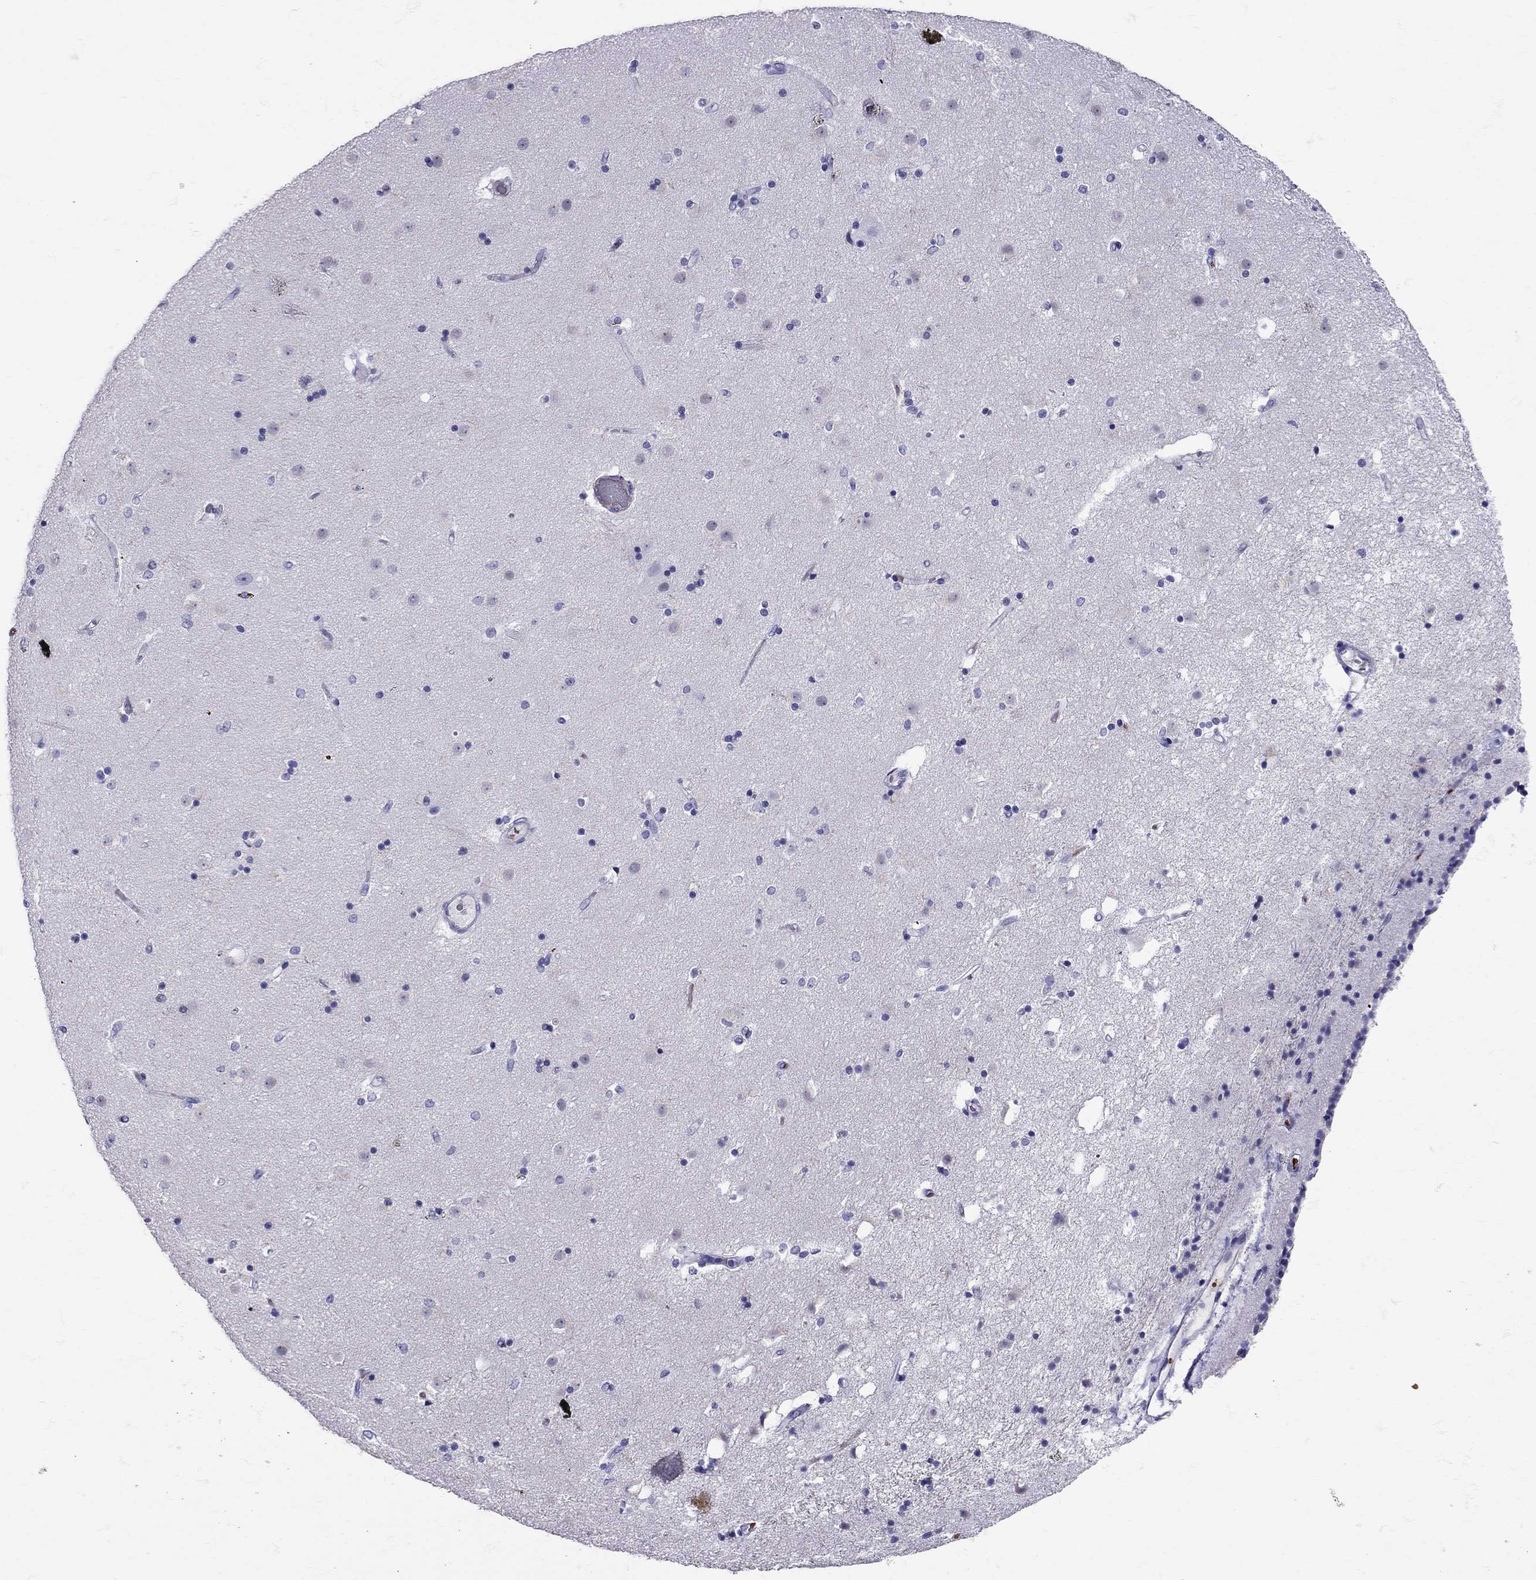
{"staining": {"intensity": "negative", "quantity": "none", "location": "none"}, "tissue": "caudate", "cell_type": "Glial cells", "image_type": "normal", "snomed": [{"axis": "morphology", "description": "Normal tissue, NOS"}, {"axis": "topography", "description": "Lateral ventricle wall"}], "caption": "This is a image of IHC staining of unremarkable caudate, which shows no positivity in glial cells. (Brightfield microscopy of DAB (3,3'-diaminobenzidine) immunohistochemistry at high magnification).", "gene": "TBR1", "patient": {"sex": "female", "age": 71}}